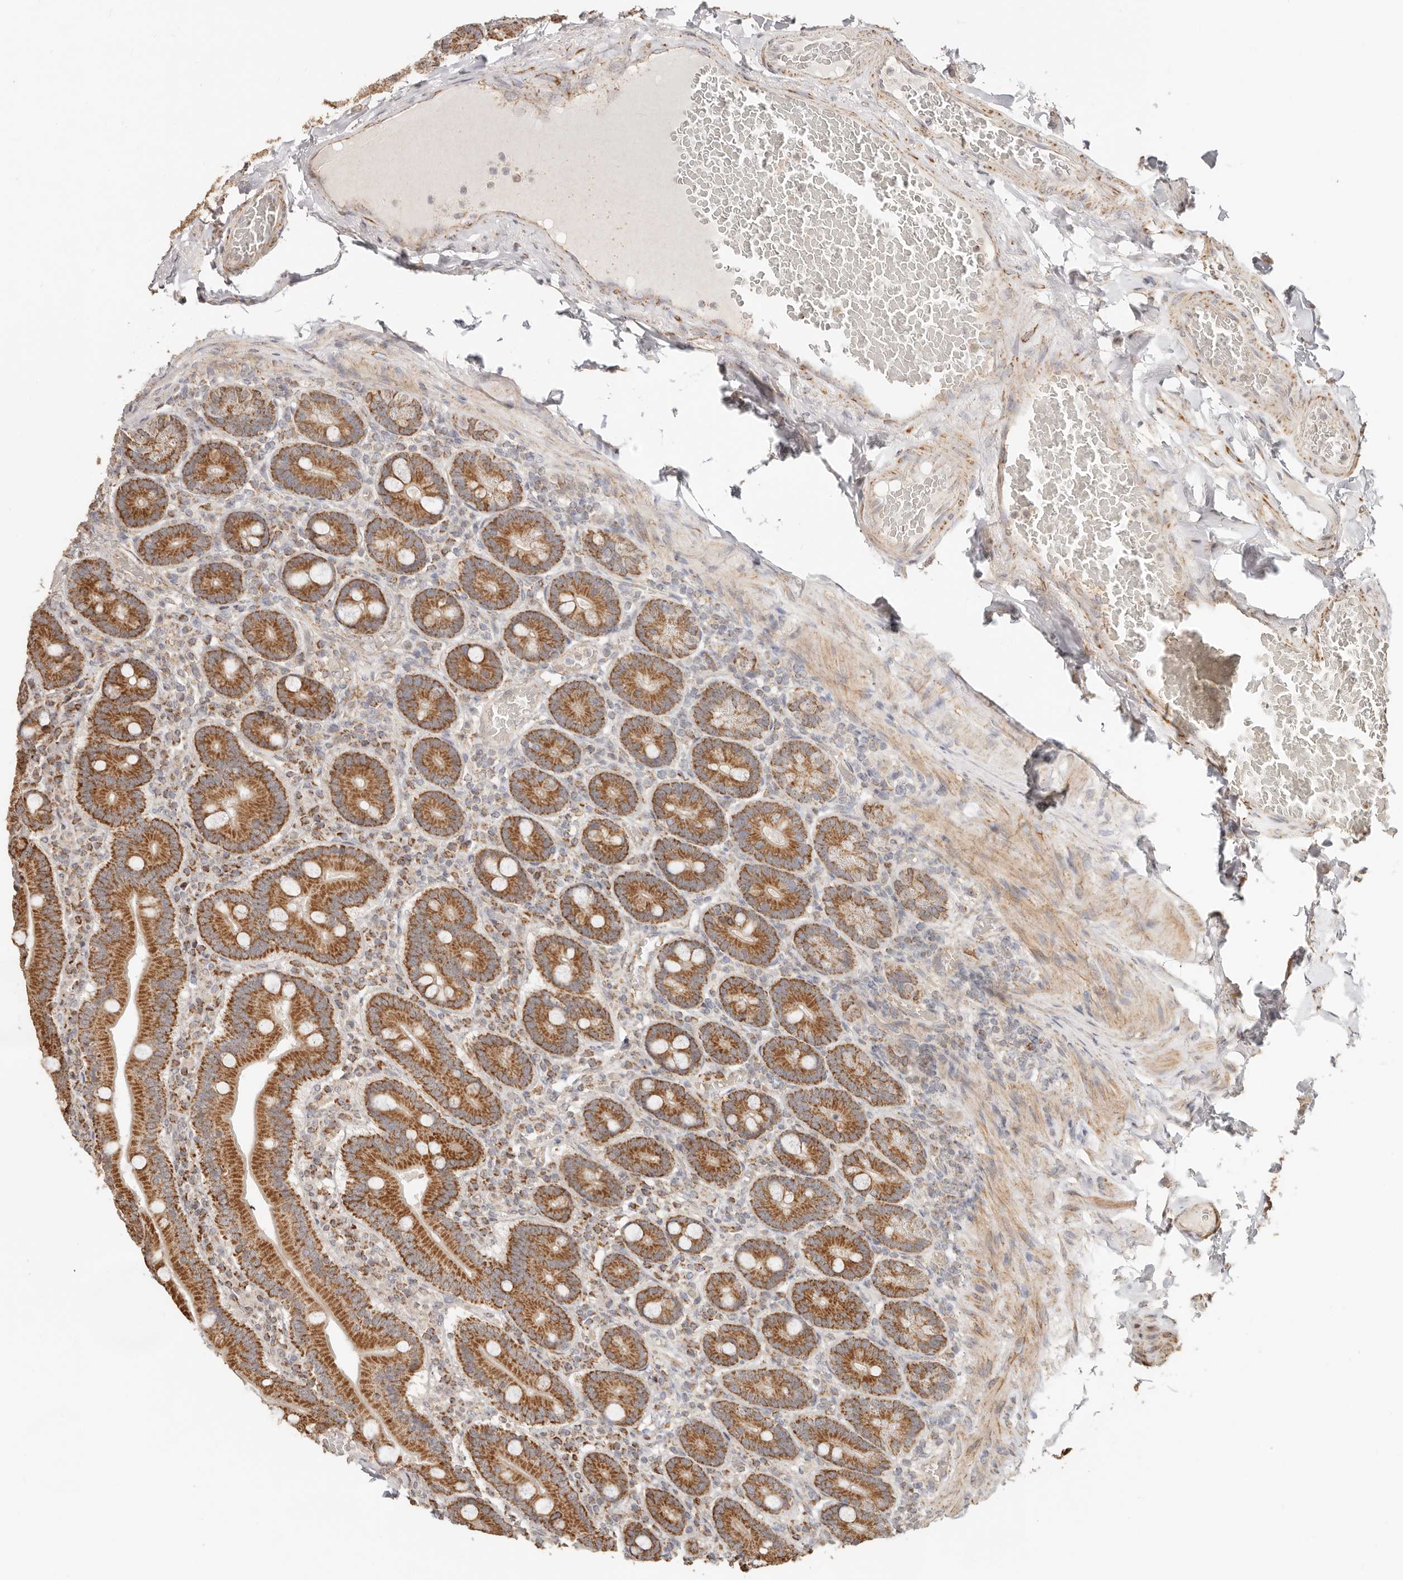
{"staining": {"intensity": "strong", "quantity": ">75%", "location": "cytoplasmic/membranous"}, "tissue": "duodenum", "cell_type": "Glandular cells", "image_type": "normal", "snomed": [{"axis": "morphology", "description": "Normal tissue, NOS"}, {"axis": "topography", "description": "Duodenum"}], "caption": "Approximately >75% of glandular cells in normal human duodenum display strong cytoplasmic/membranous protein positivity as visualized by brown immunohistochemical staining.", "gene": "NDUFB11", "patient": {"sex": "female", "age": 62}}